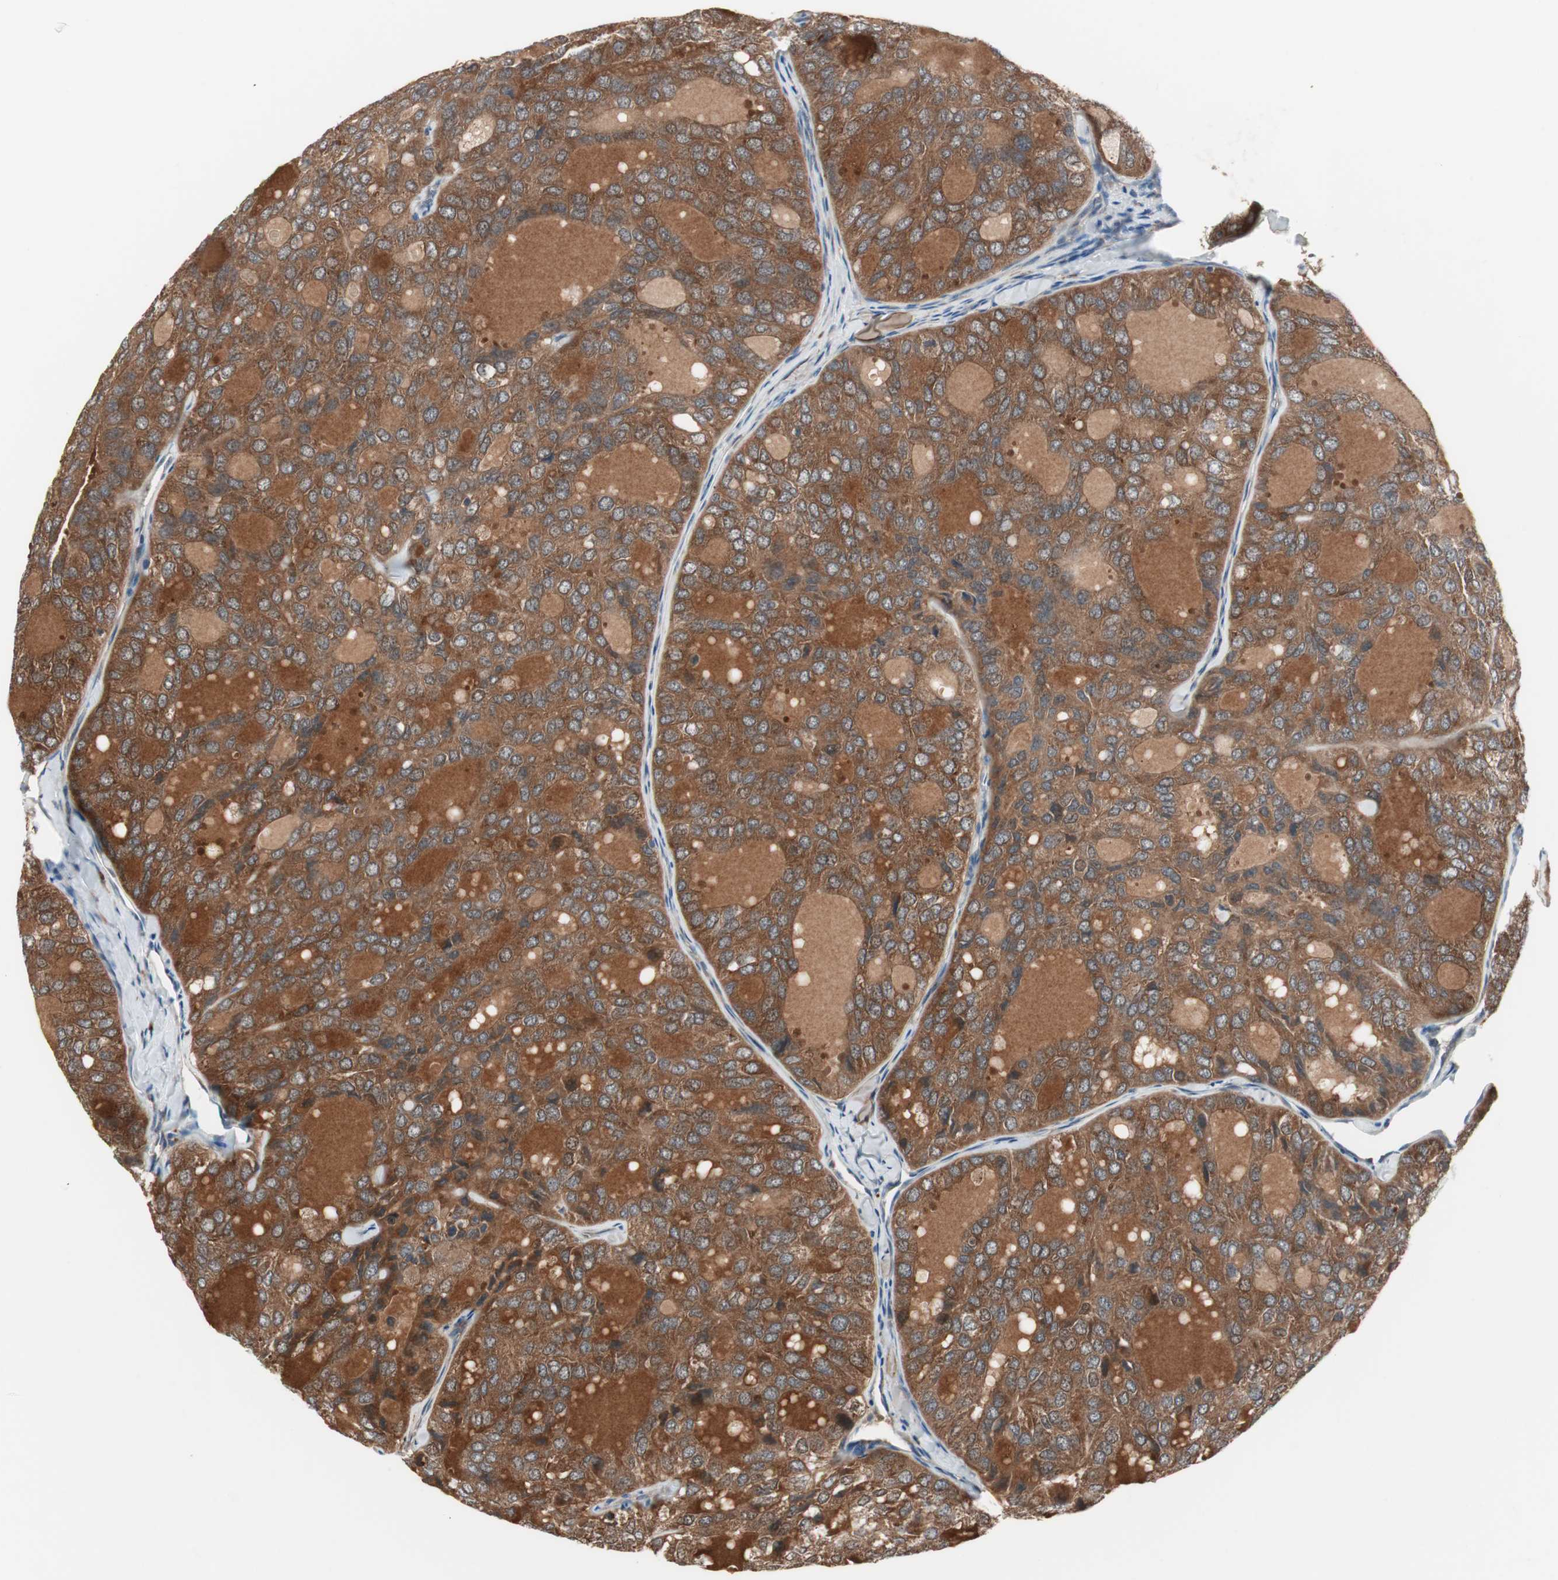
{"staining": {"intensity": "strong", "quantity": ">75%", "location": "cytoplasmic/membranous"}, "tissue": "thyroid cancer", "cell_type": "Tumor cells", "image_type": "cancer", "snomed": [{"axis": "morphology", "description": "Follicular adenoma carcinoma, NOS"}, {"axis": "topography", "description": "Thyroid gland"}], "caption": "Protein staining of thyroid cancer (follicular adenoma carcinoma) tissue shows strong cytoplasmic/membranous expression in about >75% of tumor cells.", "gene": "STAB1", "patient": {"sex": "male", "age": 75}}